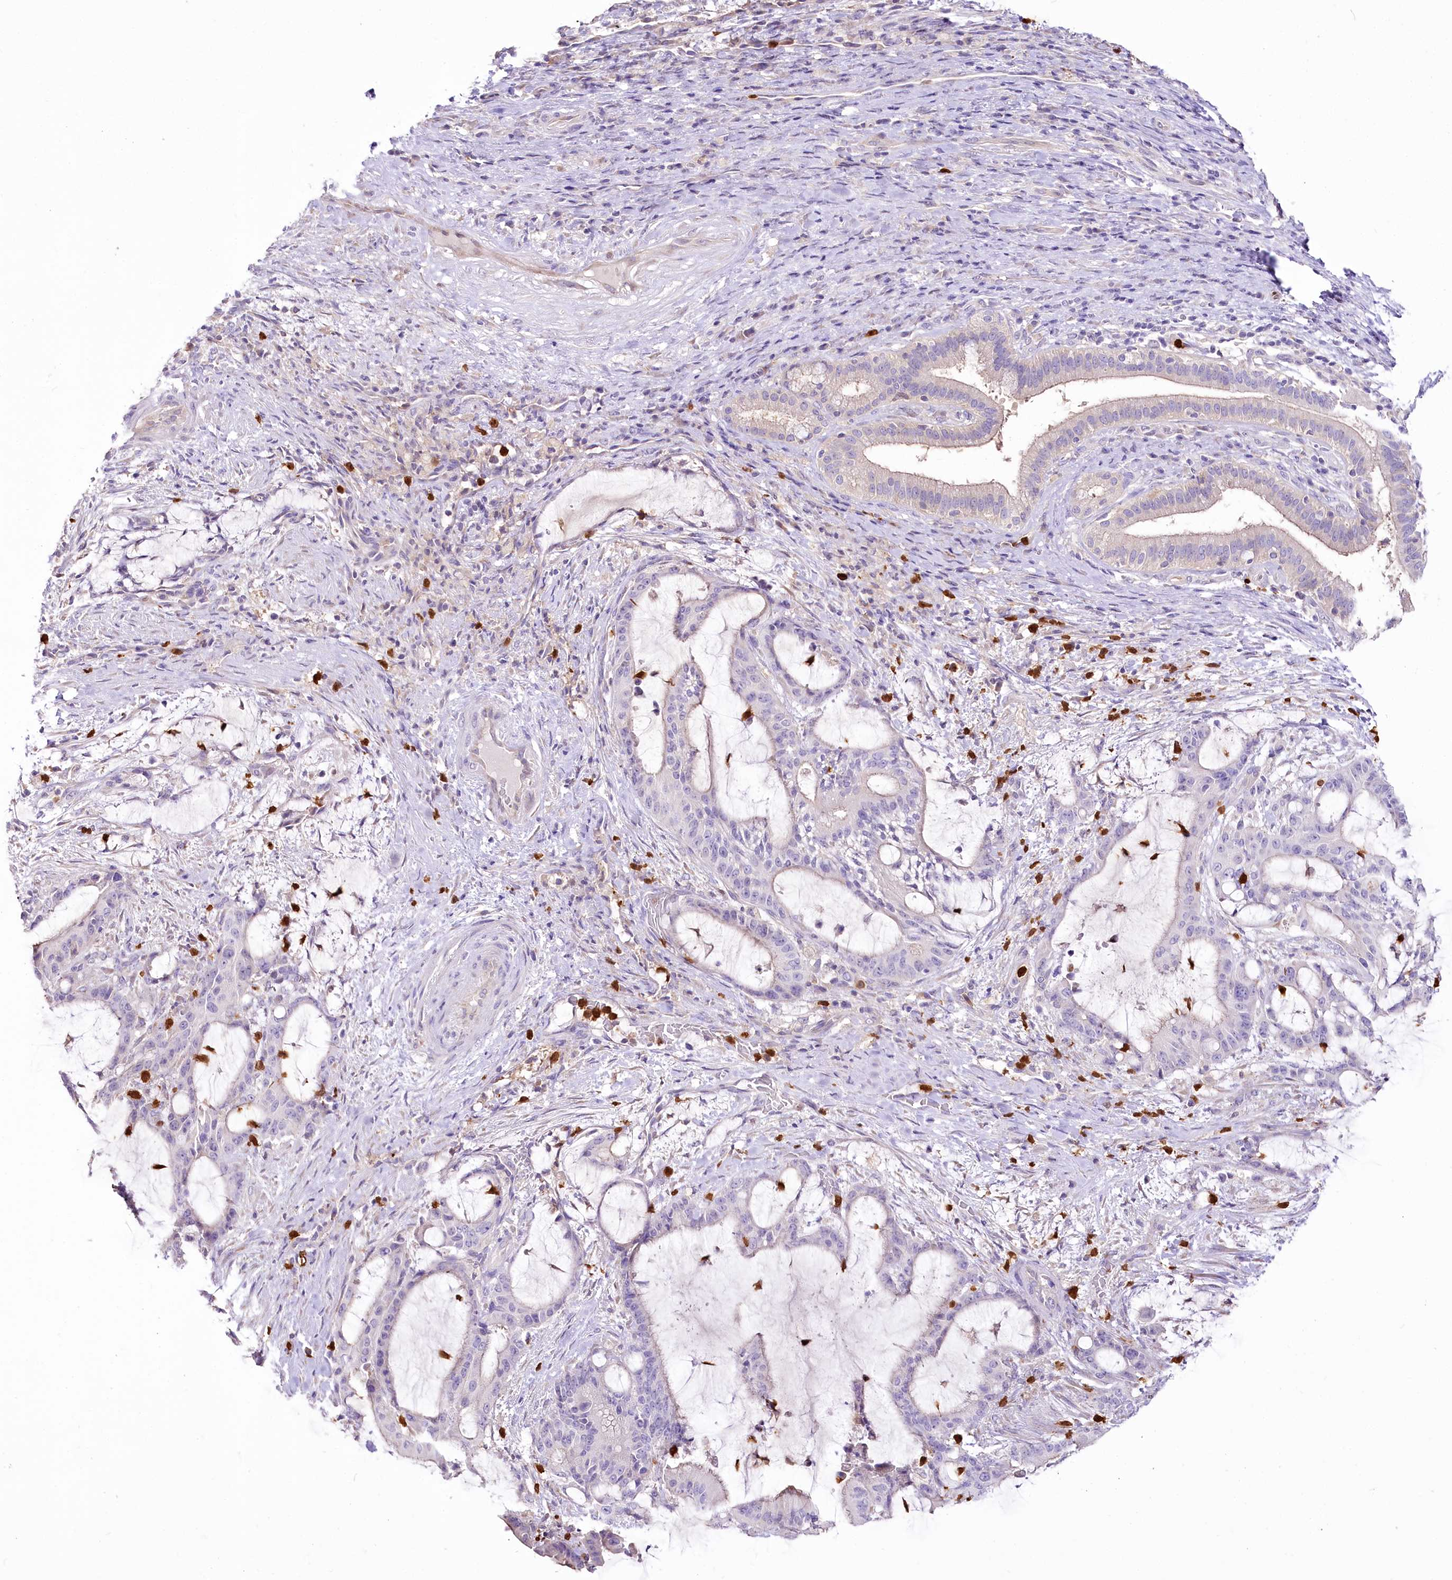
{"staining": {"intensity": "negative", "quantity": "none", "location": "none"}, "tissue": "liver cancer", "cell_type": "Tumor cells", "image_type": "cancer", "snomed": [{"axis": "morphology", "description": "Normal tissue, NOS"}, {"axis": "morphology", "description": "Cholangiocarcinoma"}, {"axis": "topography", "description": "Liver"}, {"axis": "topography", "description": "Peripheral nerve tissue"}], "caption": "This is an immunohistochemistry (IHC) histopathology image of liver cancer. There is no staining in tumor cells.", "gene": "DPYD", "patient": {"sex": "female", "age": 73}}